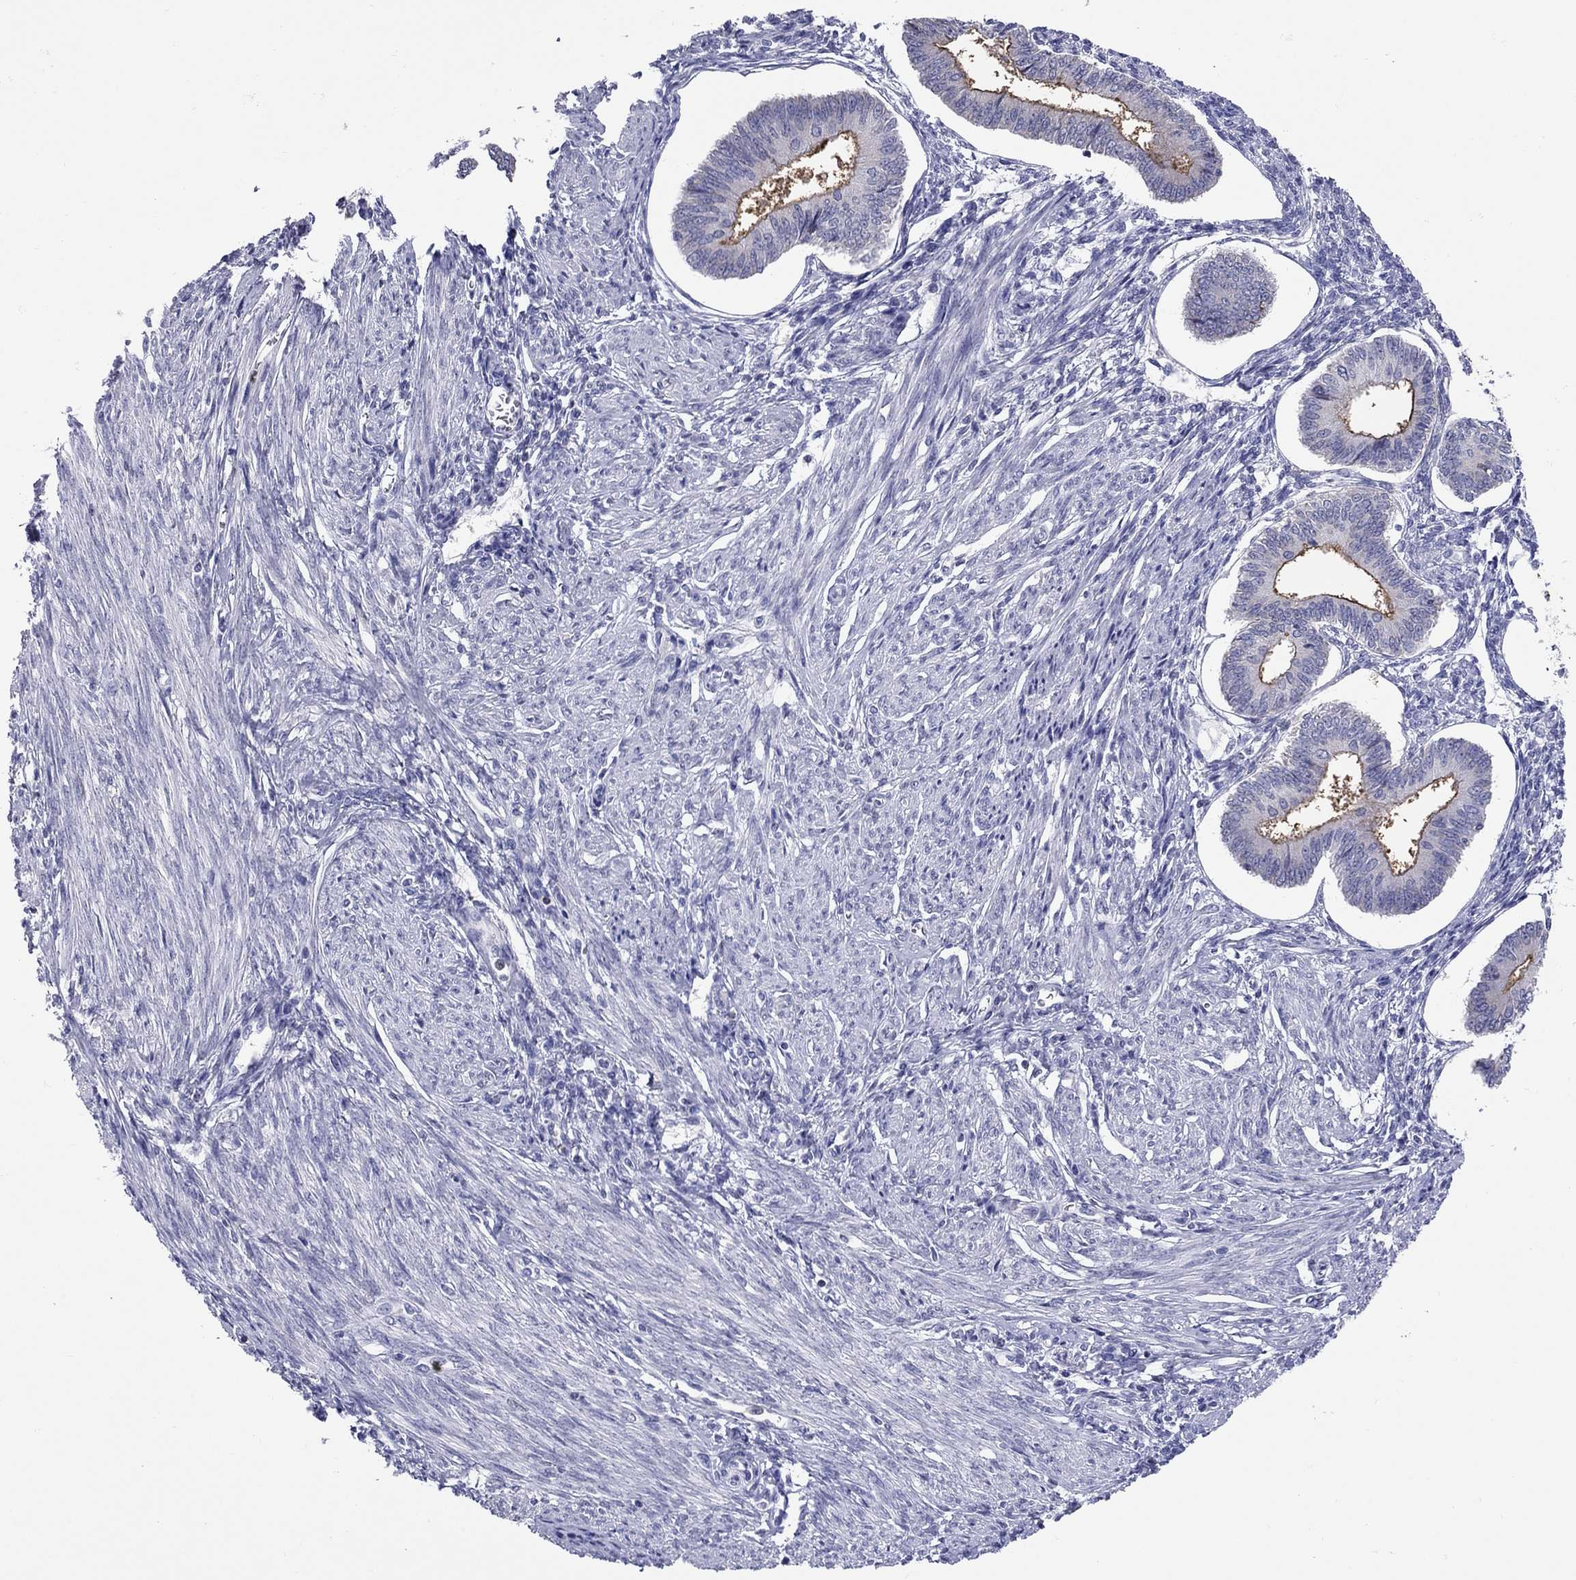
{"staining": {"intensity": "negative", "quantity": "none", "location": "none"}, "tissue": "endometrium", "cell_type": "Cells in endometrial stroma", "image_type": "normal", "snomed": [{"axis": "morphology", "description": "Normal tissue, NOS"}, {"axis": "topography", "description": "Endometrium"}], "caption": "There is no significant positivity in cells in endometrial stroma of endometrium. (IHC, brightfield microscopy, high magnification).", "gene": "SLC46A2", "patient": {"sex": "female", "age": 42}}